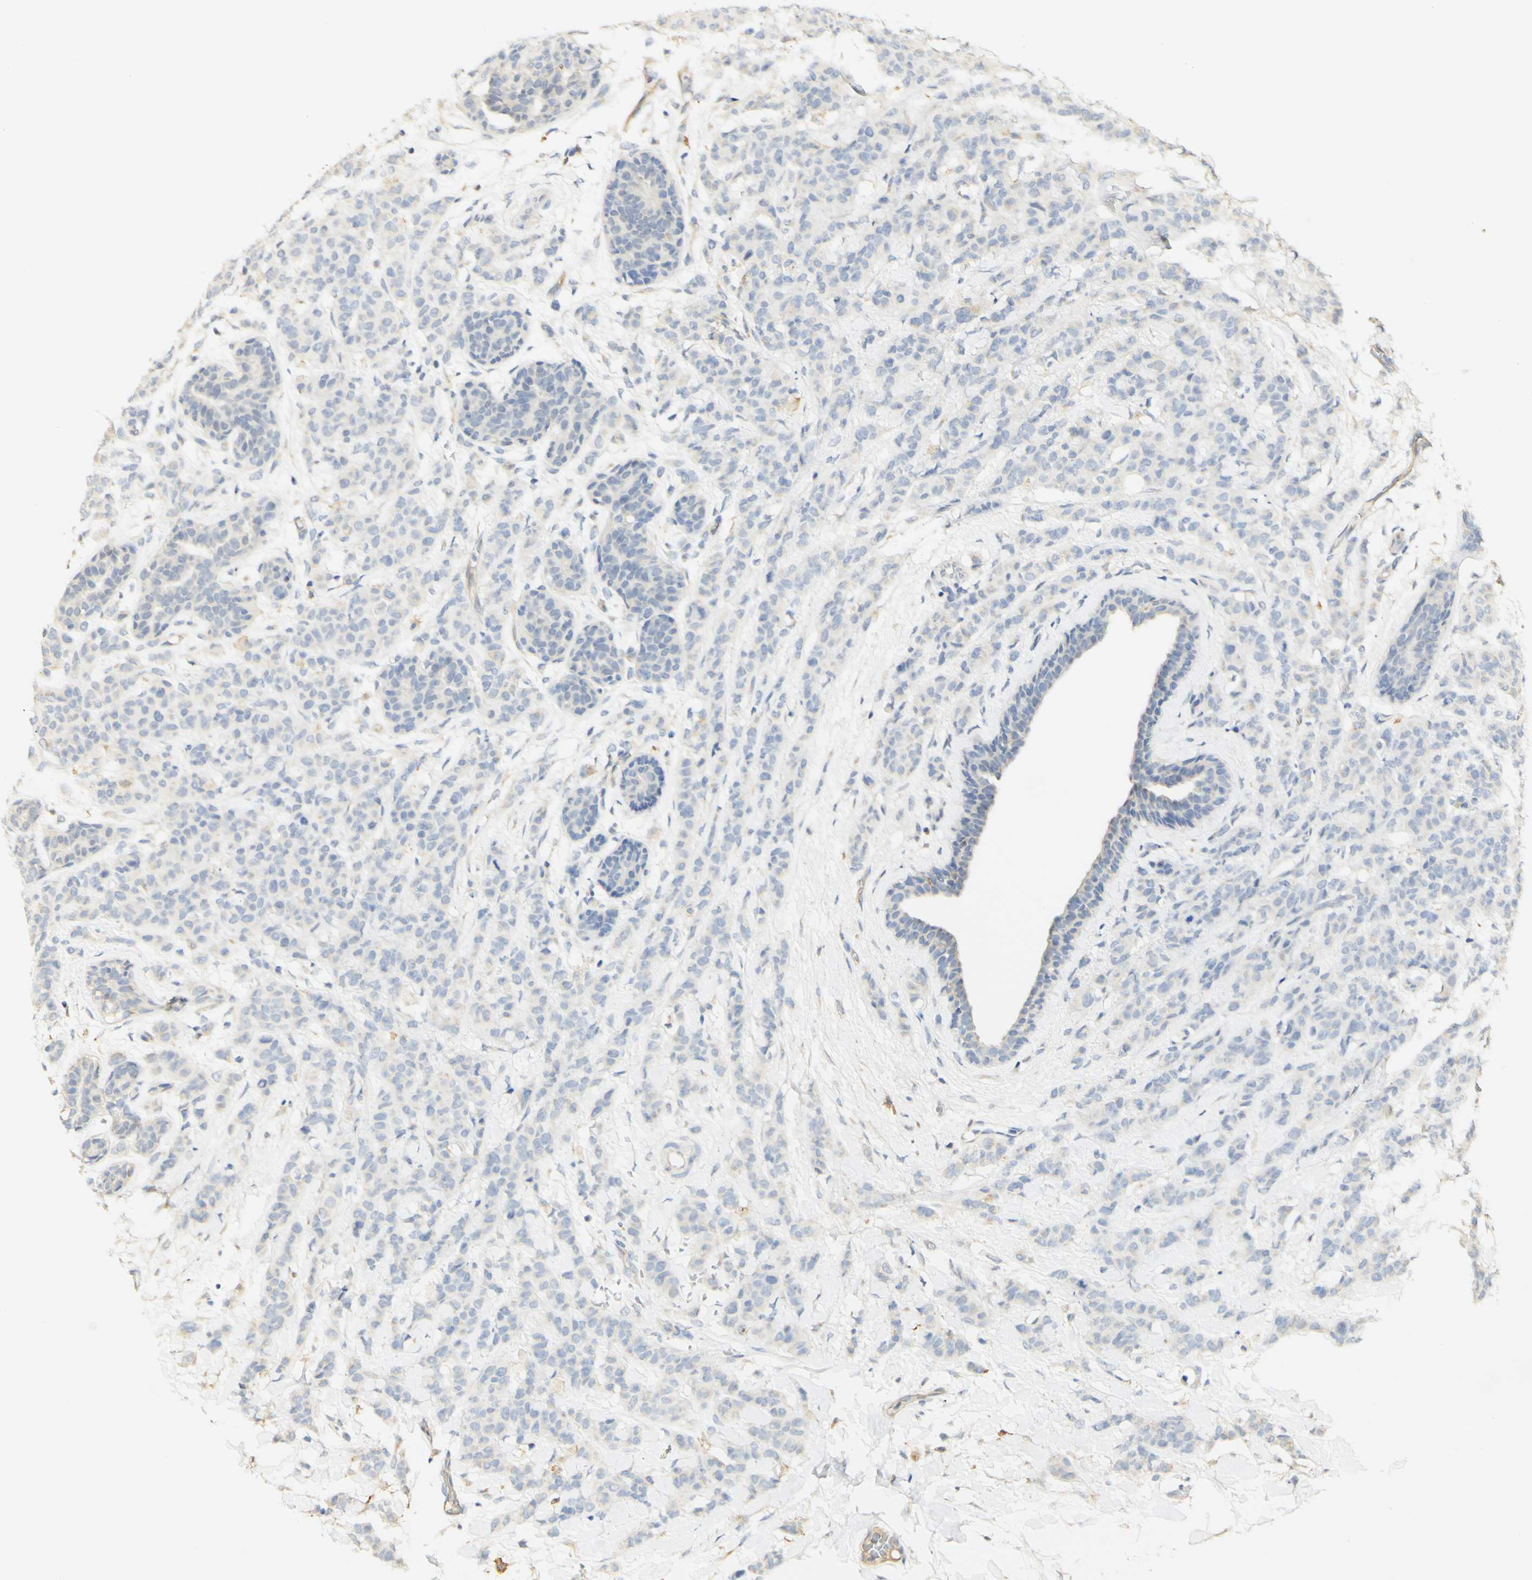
{"staining": {"intensity": "negative", "quantity": "none", "location": "none"}, "tissue": "breast cancer", "cell_type": "Tumor cells", "image_type": "cancer", "snomed": [{"axis": "morphology", "description": "Normal tissue, NOS"}, {"axis": "morphology", "description": "Duct carcinoma"}, {"axis": "topography", "description": "Breast"}], "caption": "The micrograph displays no significant positivity in tumor cells of breast cancer.", "gene": "FCGRT", "patient": {"sex": "female", "age": 40}}